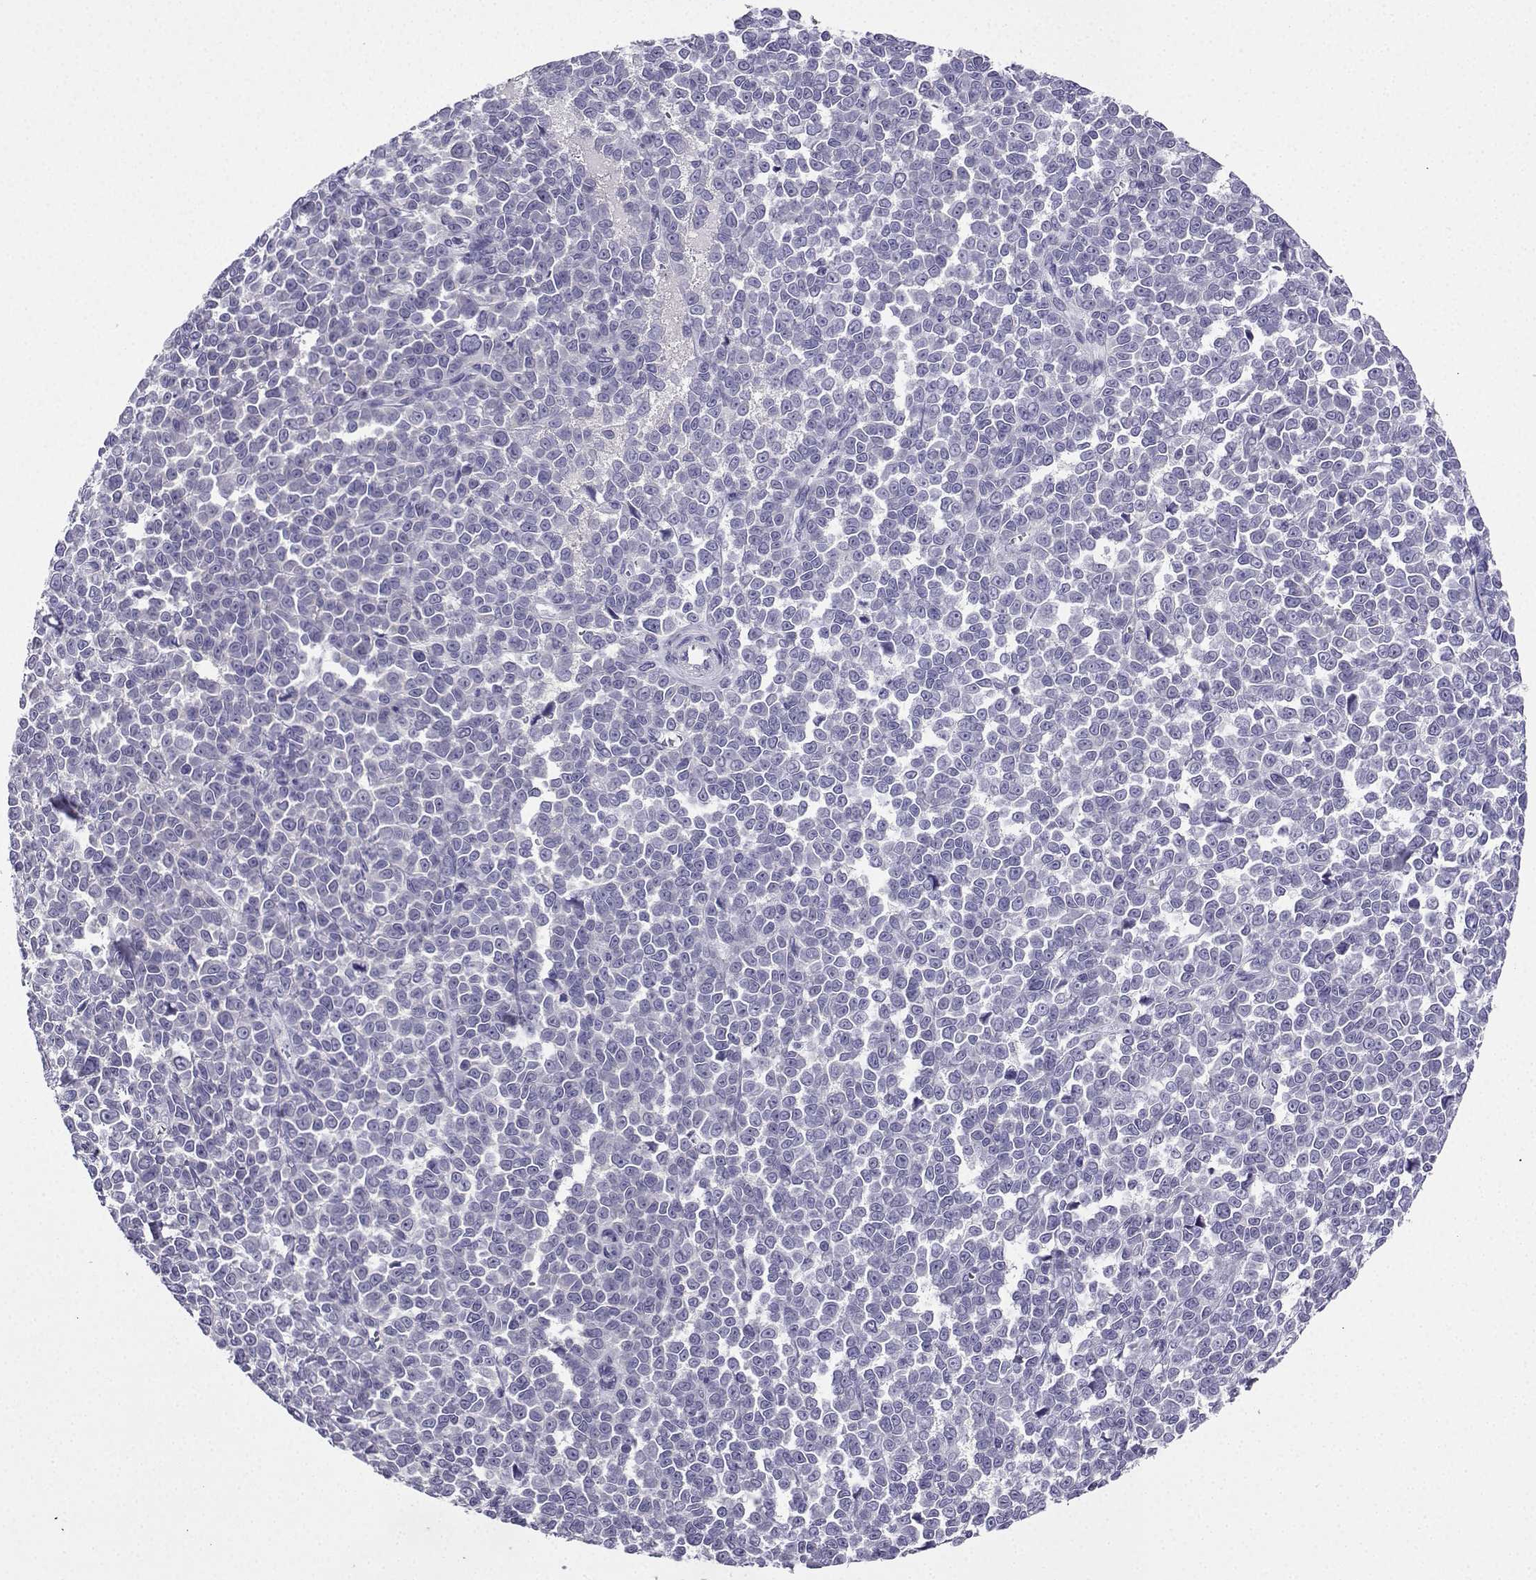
{"staining": {"intensity": "negative", "quantity": "none", "location": "none"}, "tissue": "melanoma", "cell_type": "Tumor cells", "image_type": "cancer", "snomed": [{"axis": "morphology", "description": "Malignant melanoma, NOS"}, {"axis": "topography", "description": "Skin"}], "caption": "A photomicrograph of malignant melanoma stained for a protein demonstrates no brown staining in tumor cells.", "gene": "LINGO1", "patient": {"sex": "female", "age": 95}}